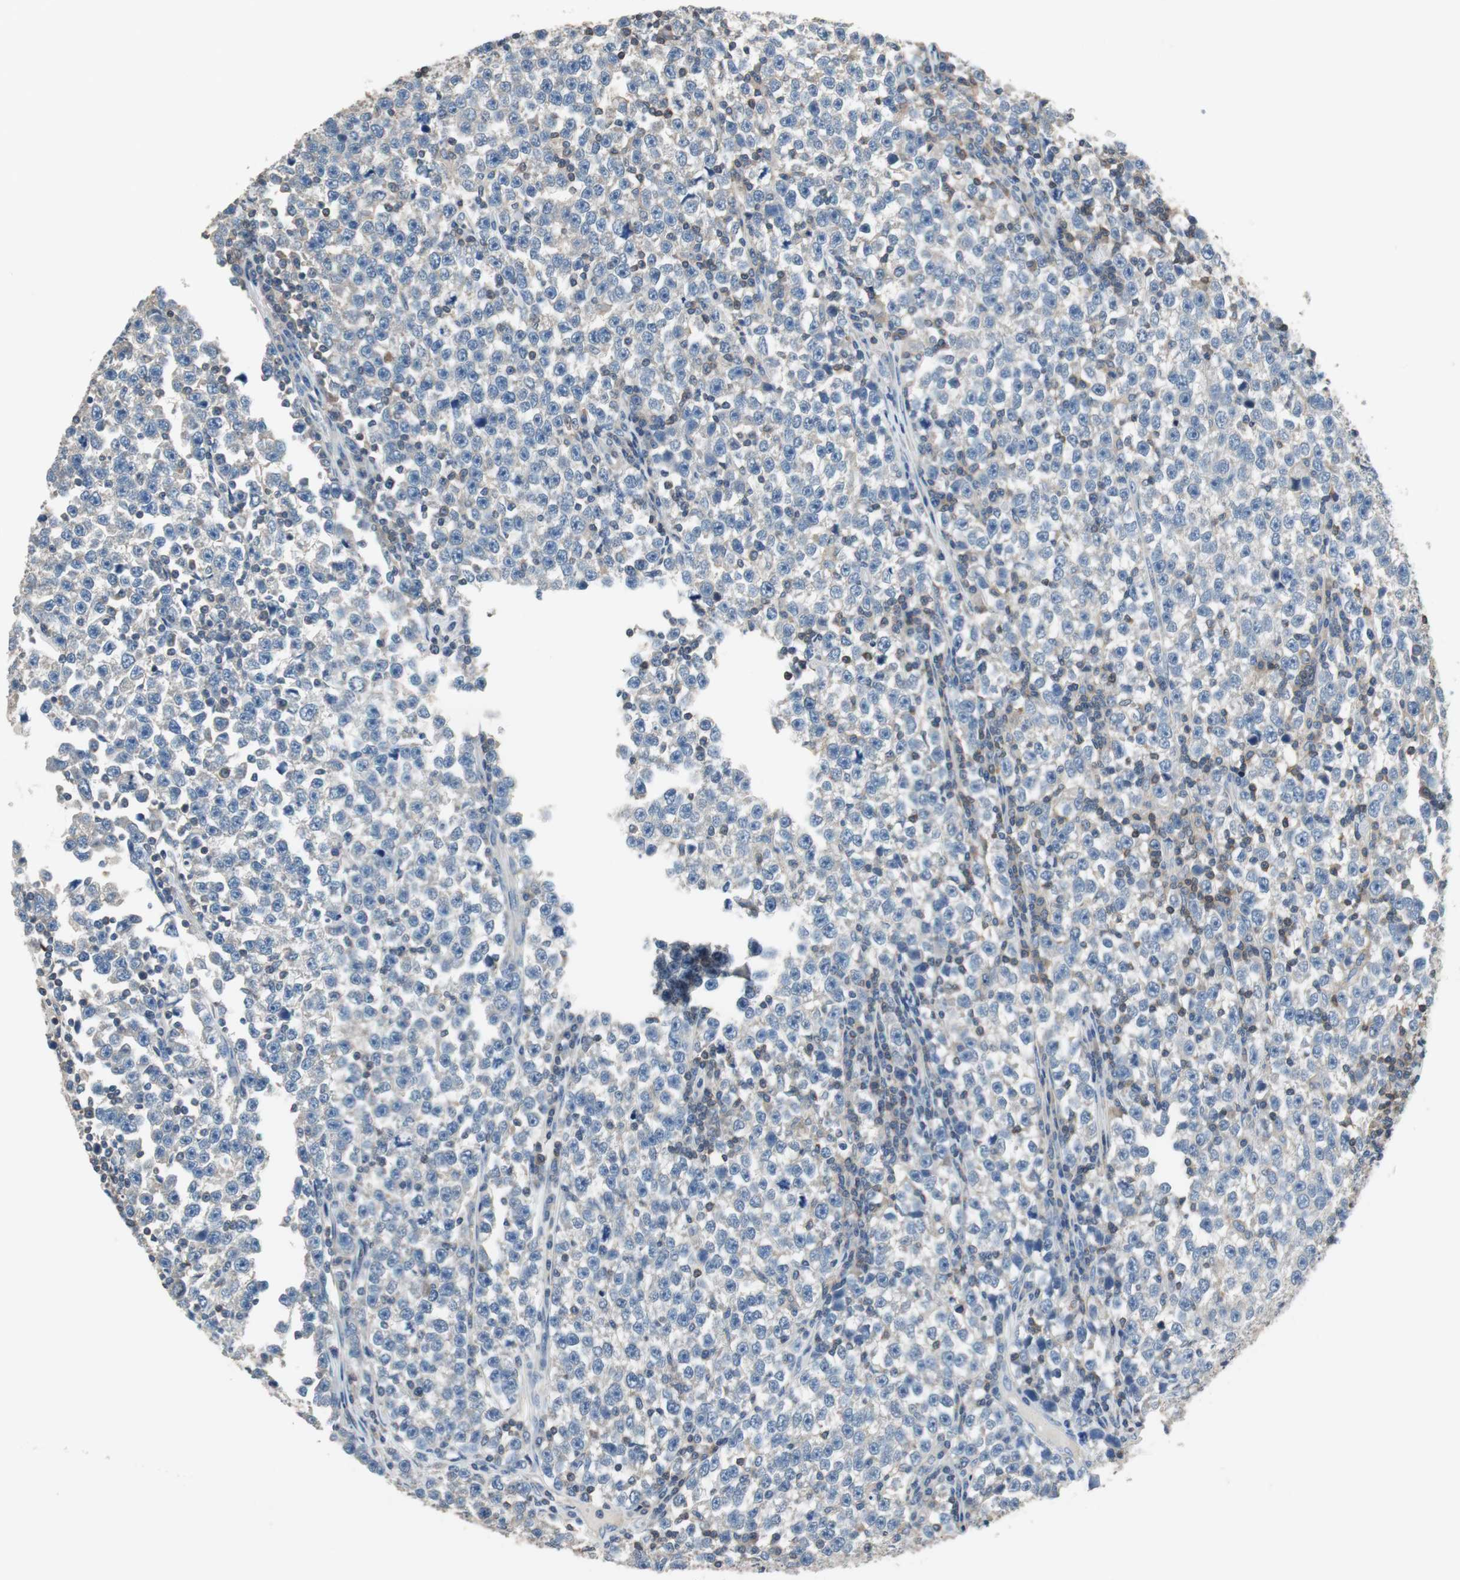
{"staining": {"intensity": "negative", "quantity": "none", "location": "none"}, "tissue": "testis cancer", "cell_type": "Tumor cells", "image_type": "cancer", "snomed": [{"axis": "morphology", "description": "Seminoma, NOS"}, {"axis": "topography", "description": "Testis"}], "caption": "An image of testis cancer stained for a protein exhibits no brown staining in tumor cells. The staining is performed using DAB brown chromogen with nuclei counter-stained in using hematoxylin.", "gene": "PRKCA", "patient": {"sex": "male", "age": 43}}